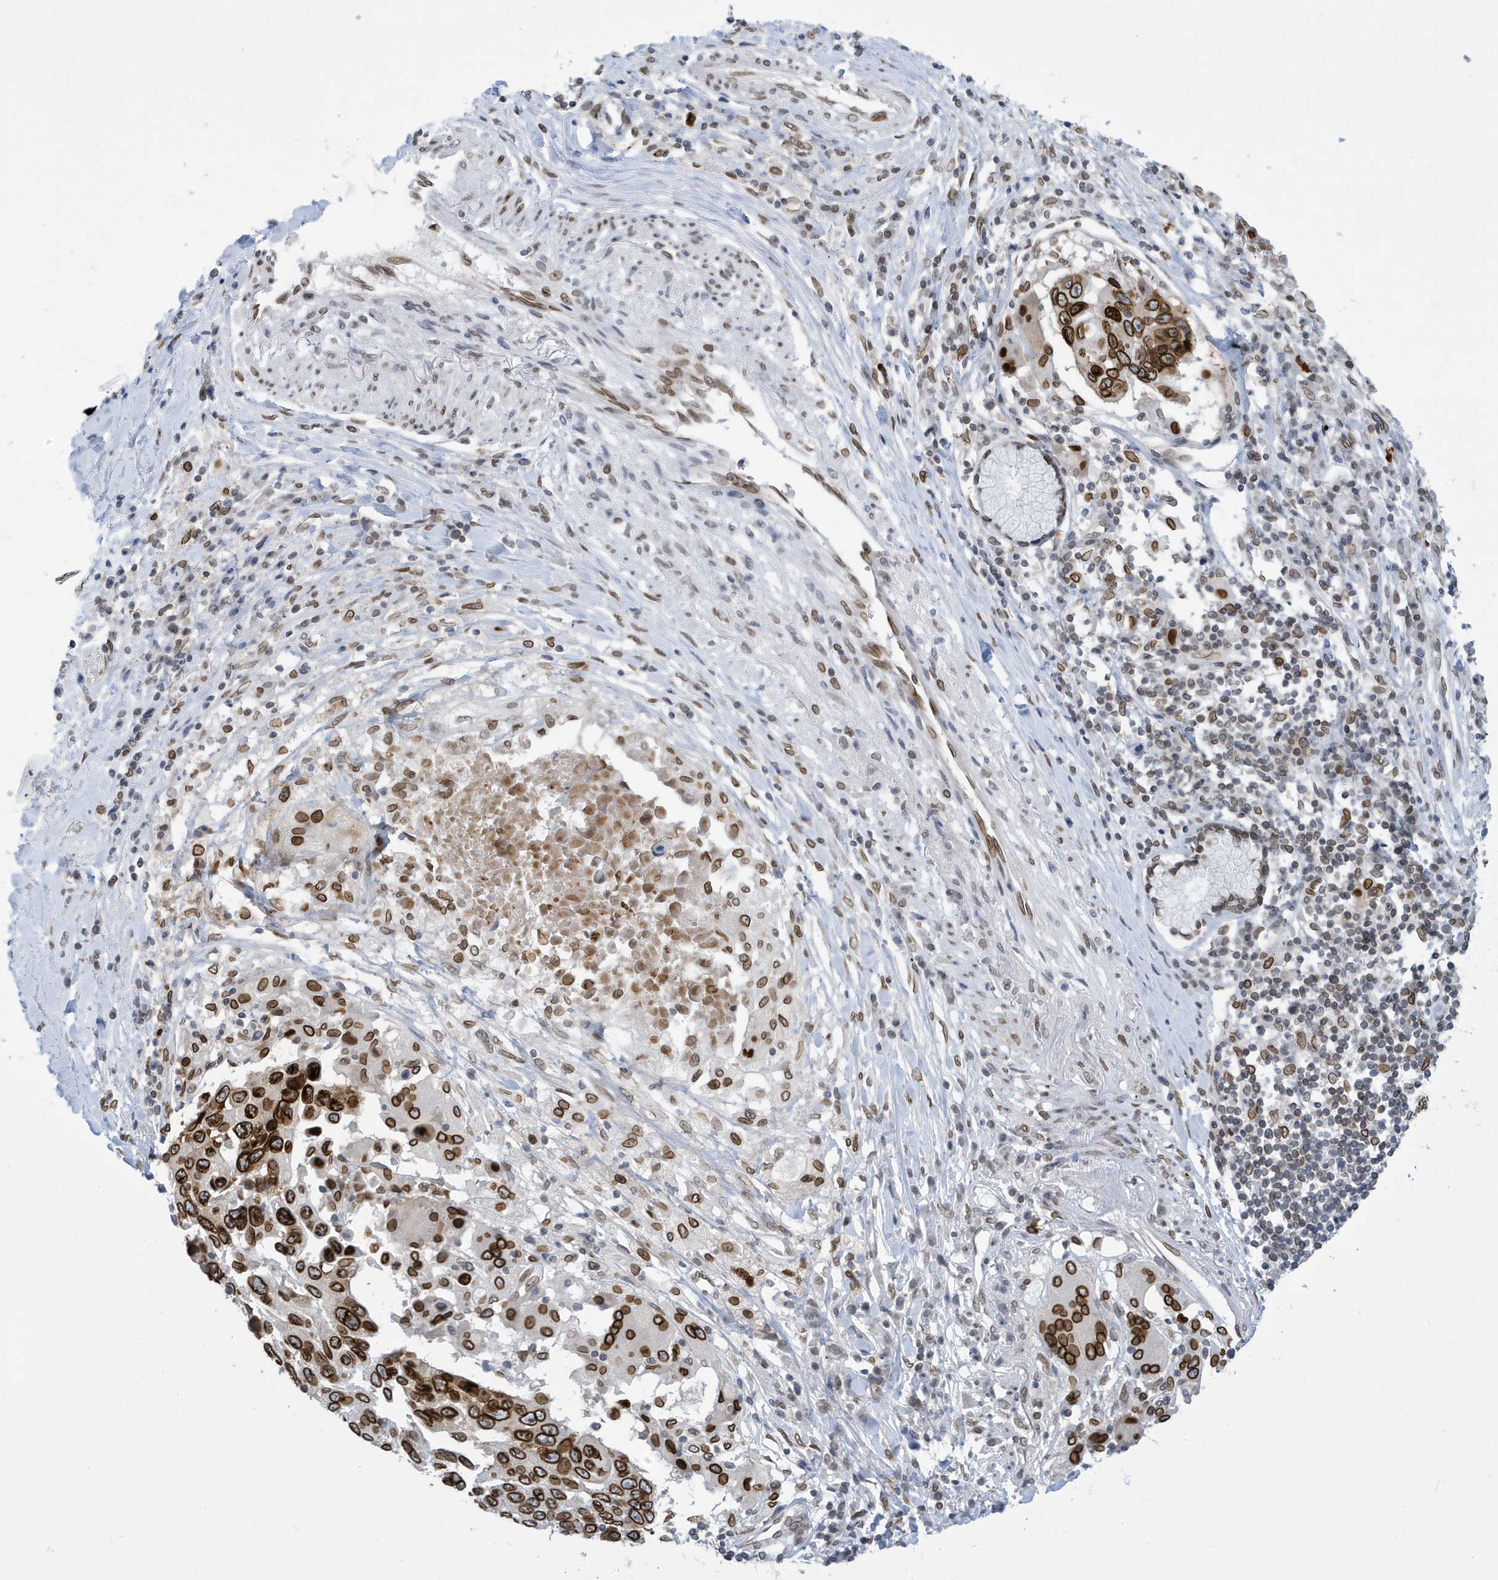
{"staining": {"intensity": "strong", "quantity": ">75%", "location": "cytoplasmic/membranous,nuclear"}, "tissue": "lung cancer", "cell_type": "Tumor cells", "image_type": "cancer", "snomed": [{"axis": "morphology", "description": "Squamous cell carcinoma, NOS"}, {"axis": "topography", "description": "Lung"}], "caption": "Tumor cells show high levels of strong cytoplasmic/membranous and nuclear positivity in about >75% of cells in human squamous cell carcinoma (lung). (IHC, brightfield microscopy, high magnification).", "gene": "PCYT1A", "patient": {"sex": "male", "age": 66}}